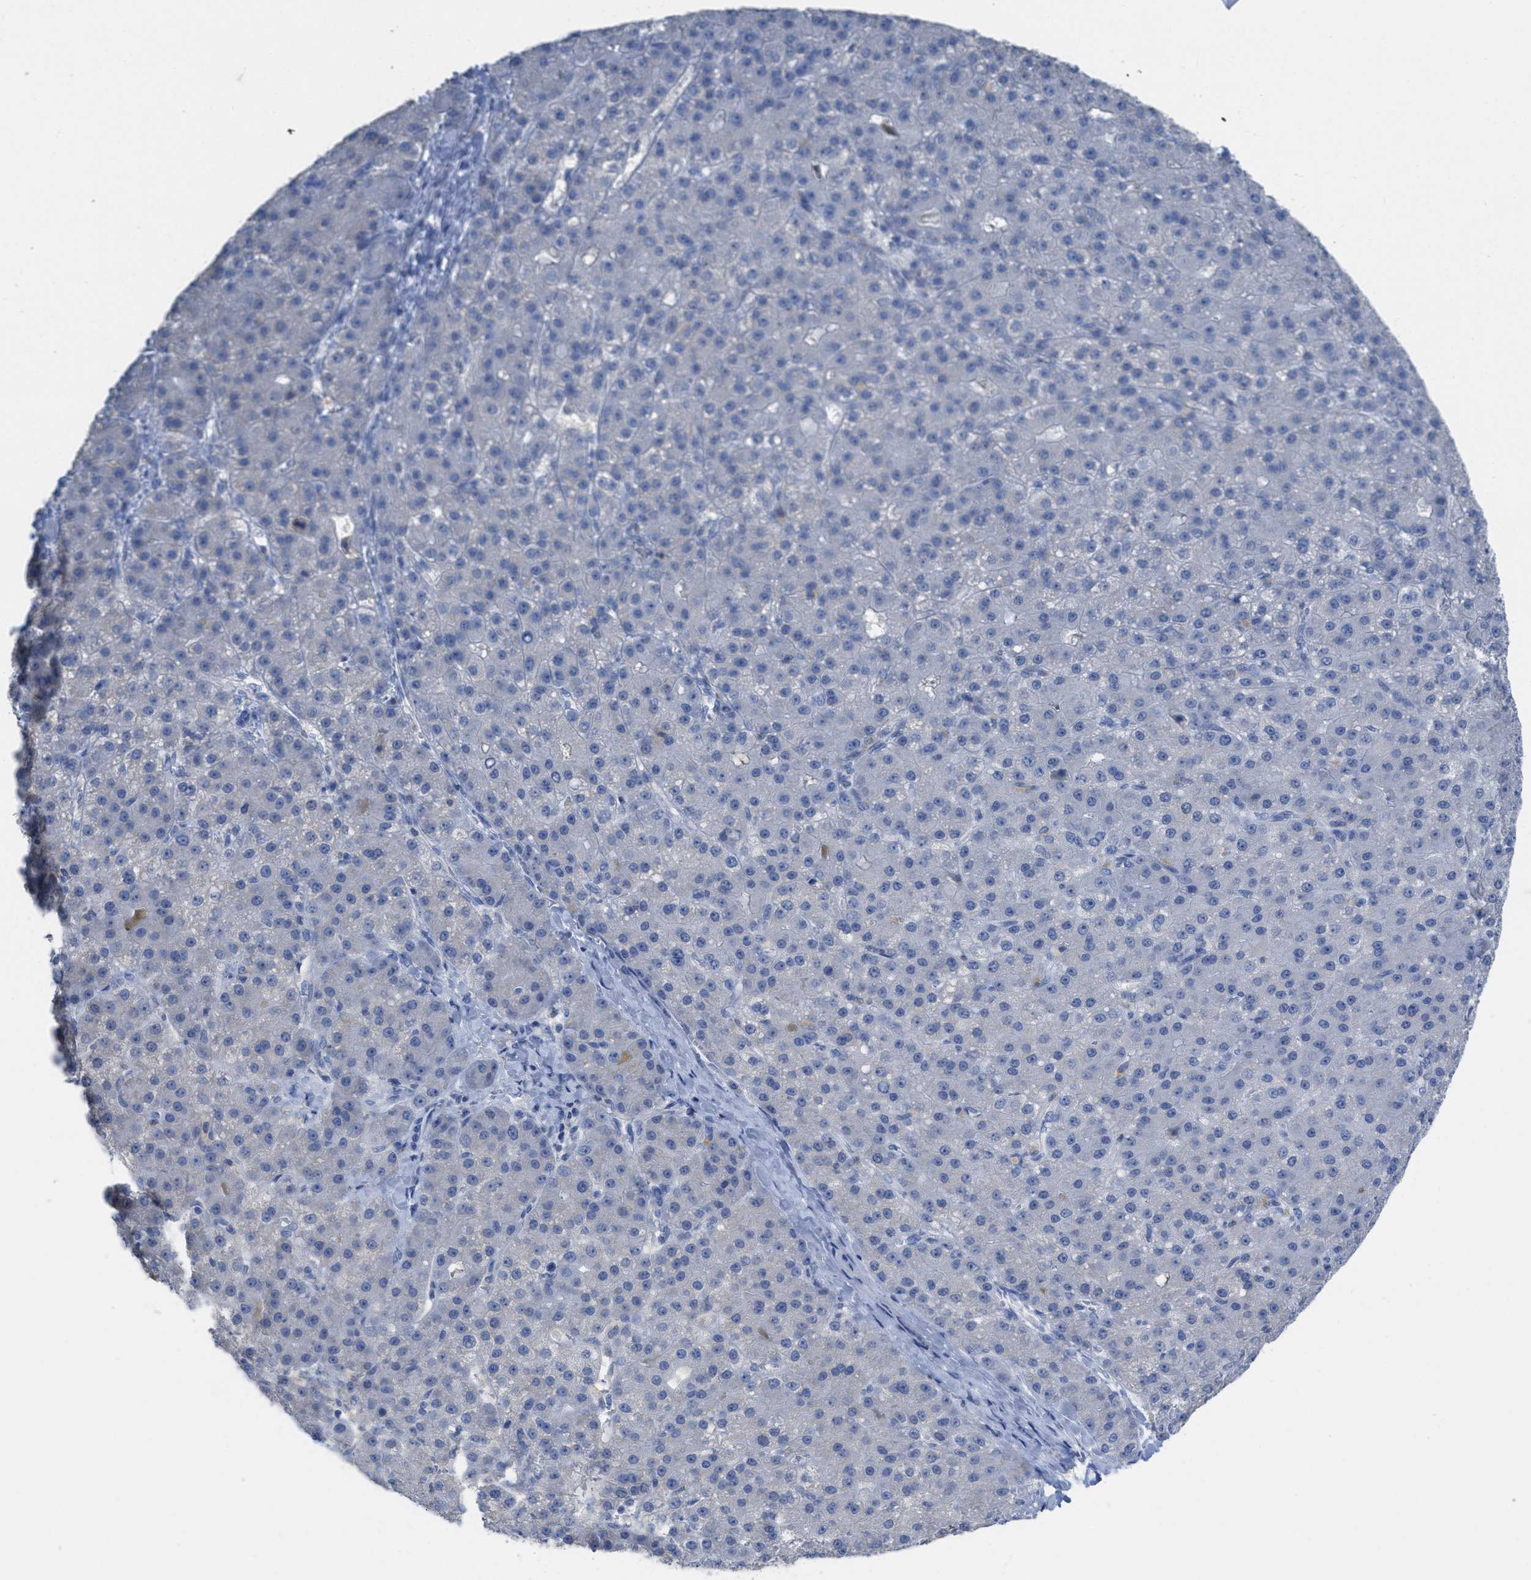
{"staining": {"intensity": "negative", "quantity": "none", "location": "none"}, "tissue": "liver cancer", "cell_type": "Tumor cells", "image_type": "cancer", "snomed": [{"axis": "morphology", "description": "Carcinoma, Hepatocellular, NOS"}, {"axis": "topography", "description": "Liver"}], "caption": "This is an immunohistochemistry (IHC) photomicrograph of hepatocellular carcinoma (liver). There is no expression in tumor cells.", "gene": "CNNM4", "patient": {"sex": "male", "age": 67}}